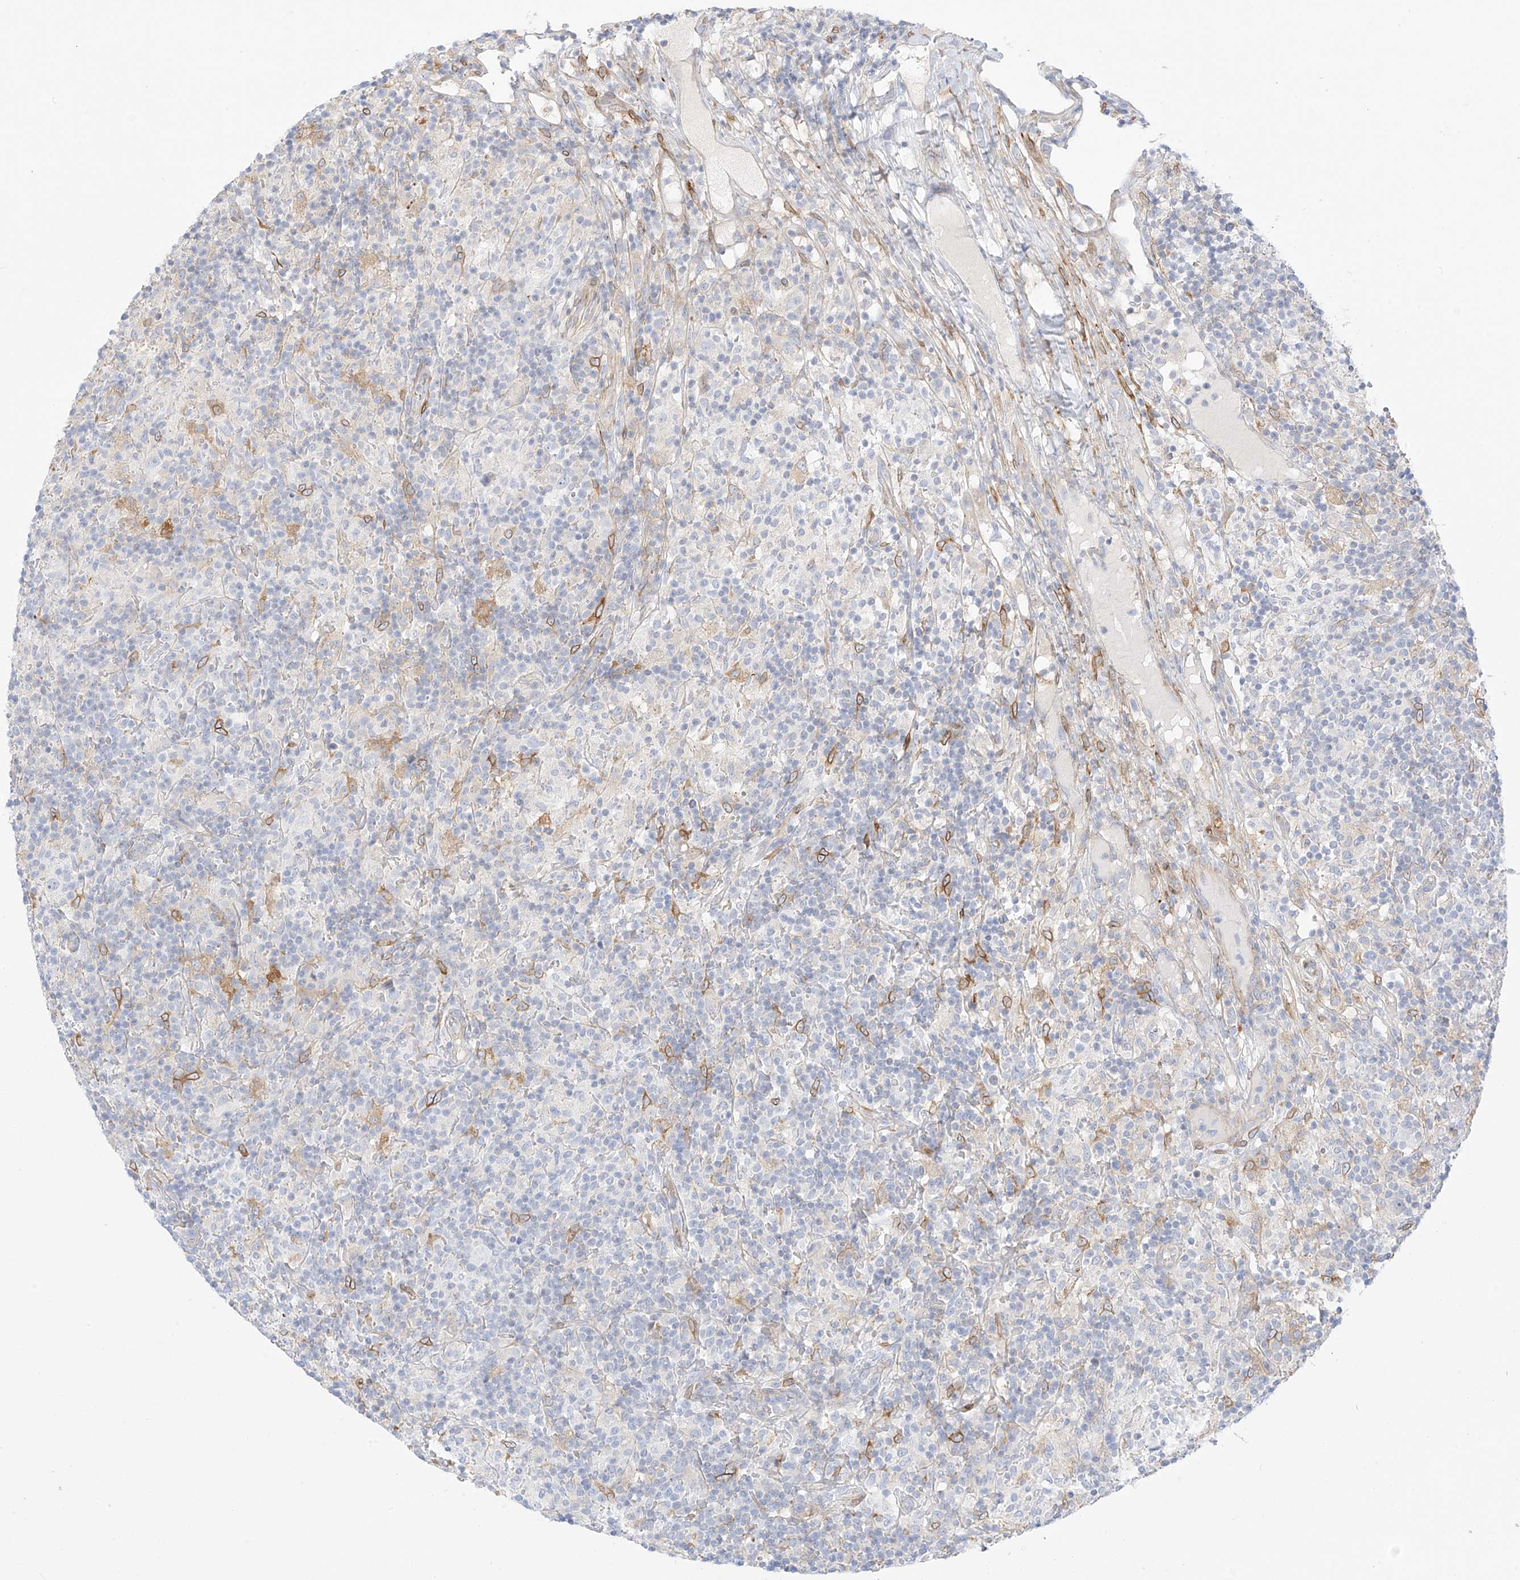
{"staining": {"intensity": "negative", "quantity": "none", "location": "none"}, "tissue": "lymphoma", "cell_type": "Tumor cells", "image_type": "cancer", "snomed": [{"axis": "morphology", "description": "Hodgkin's disease, NOS"}, {"axis": "topography", "description": "Lymph node"}], "caption": "Immunohistochemistry image of human Hodgkin's disease stained for a protein (brown), which exhibits no expression in tumor cells.", "gene": "PCYOX1", "patient": {"sex": "male", "age": 70}}